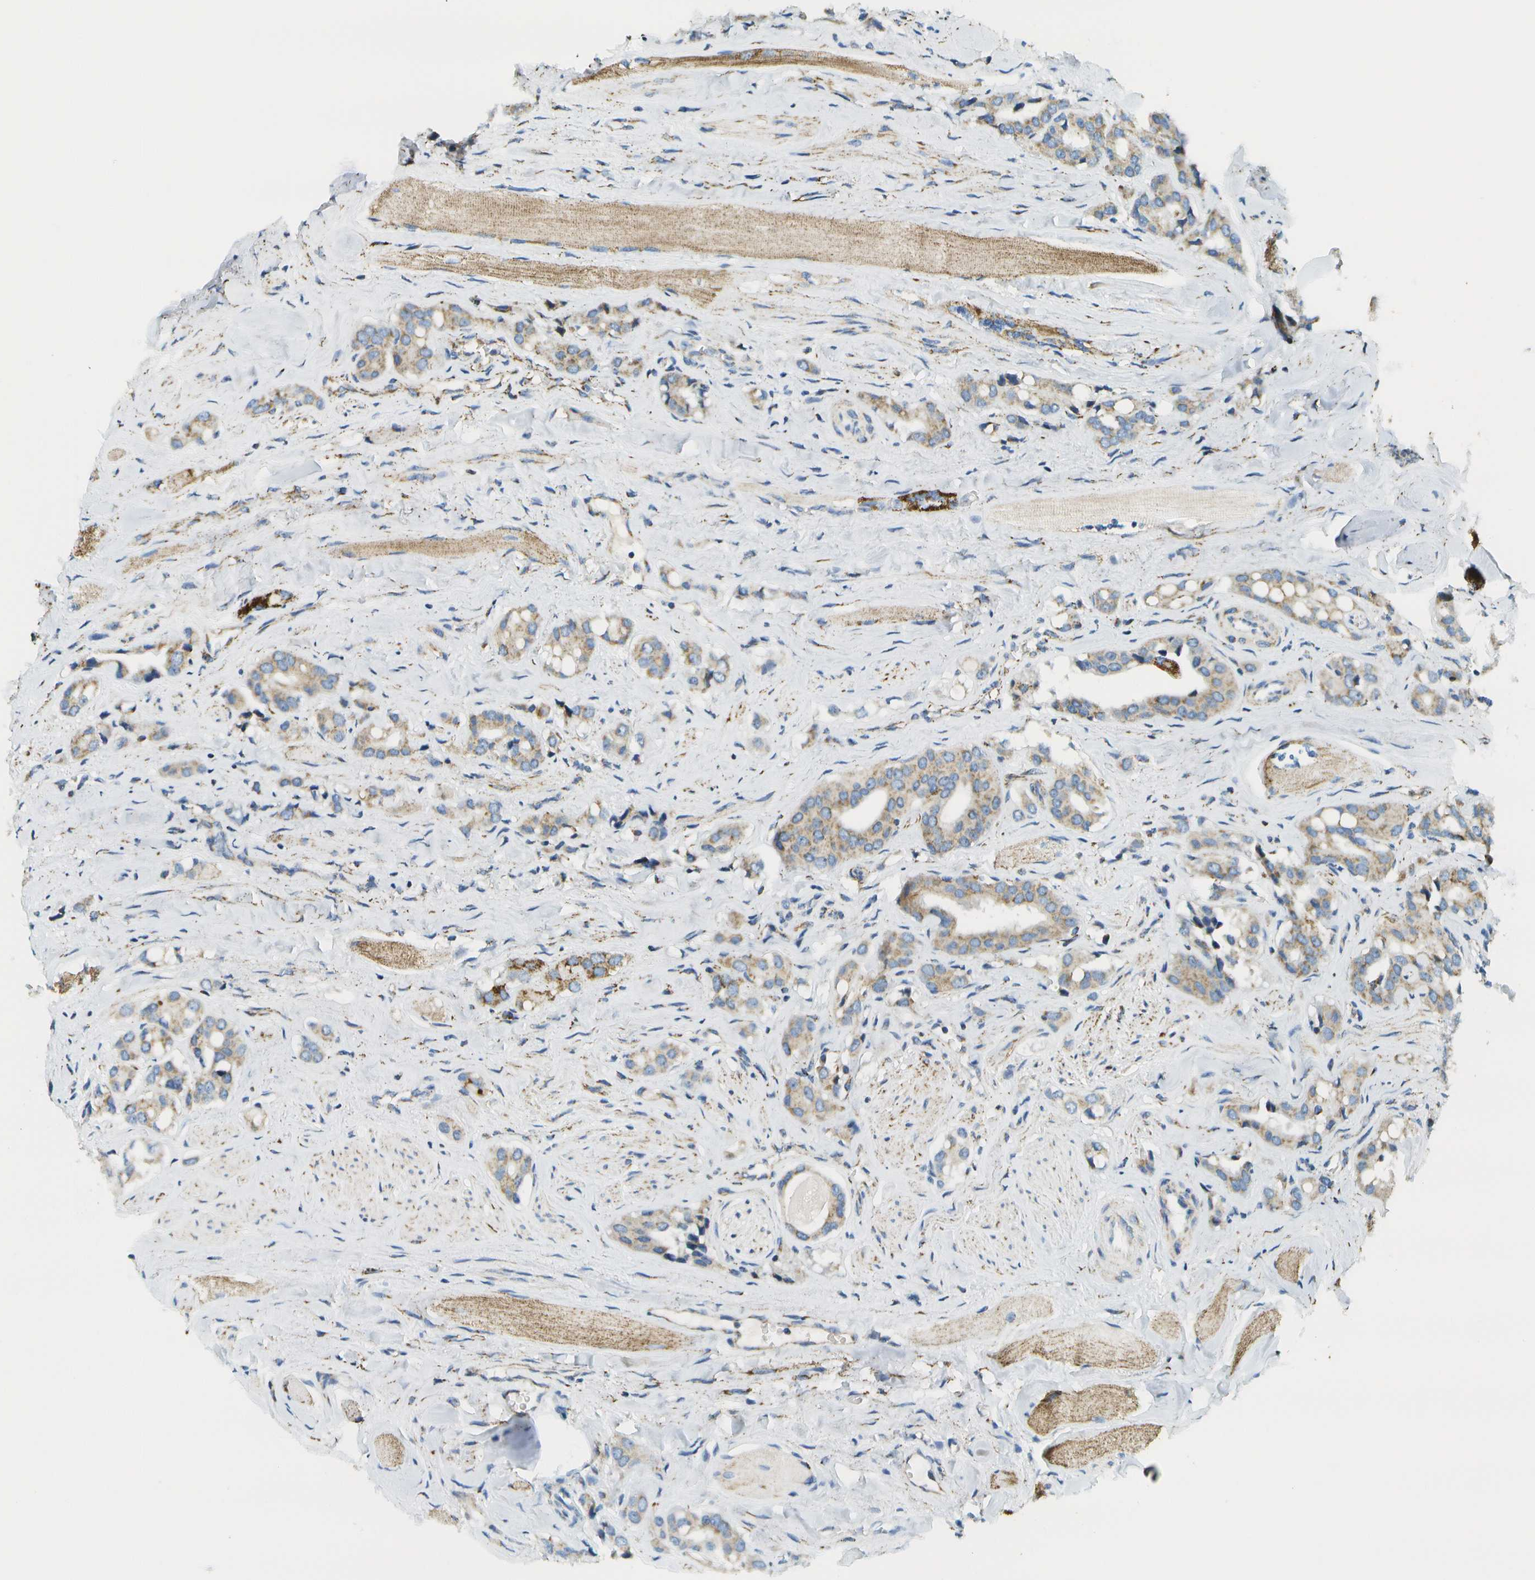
{"staining": {"intensity": "weak", "quantity": ">75%", "location": "cytoplasmic/membranous"}, "tissue": "prostate cancer", "cell_type": "Tumor cells", "image_type": "cancer", "snomed": [{"axis": "morphology", "description": "Adenocarcinoma, High grade"}, {"axis": "topography", "description": "Prostate"}], "caption": "A brown stain highlights weak cytoplasmic/membranous expression of a protein in human prostate adenocarcinoma (high-grade) tumor cells.", "gene": "HLCS", "patient": {"sex": "male", "age": 52}}